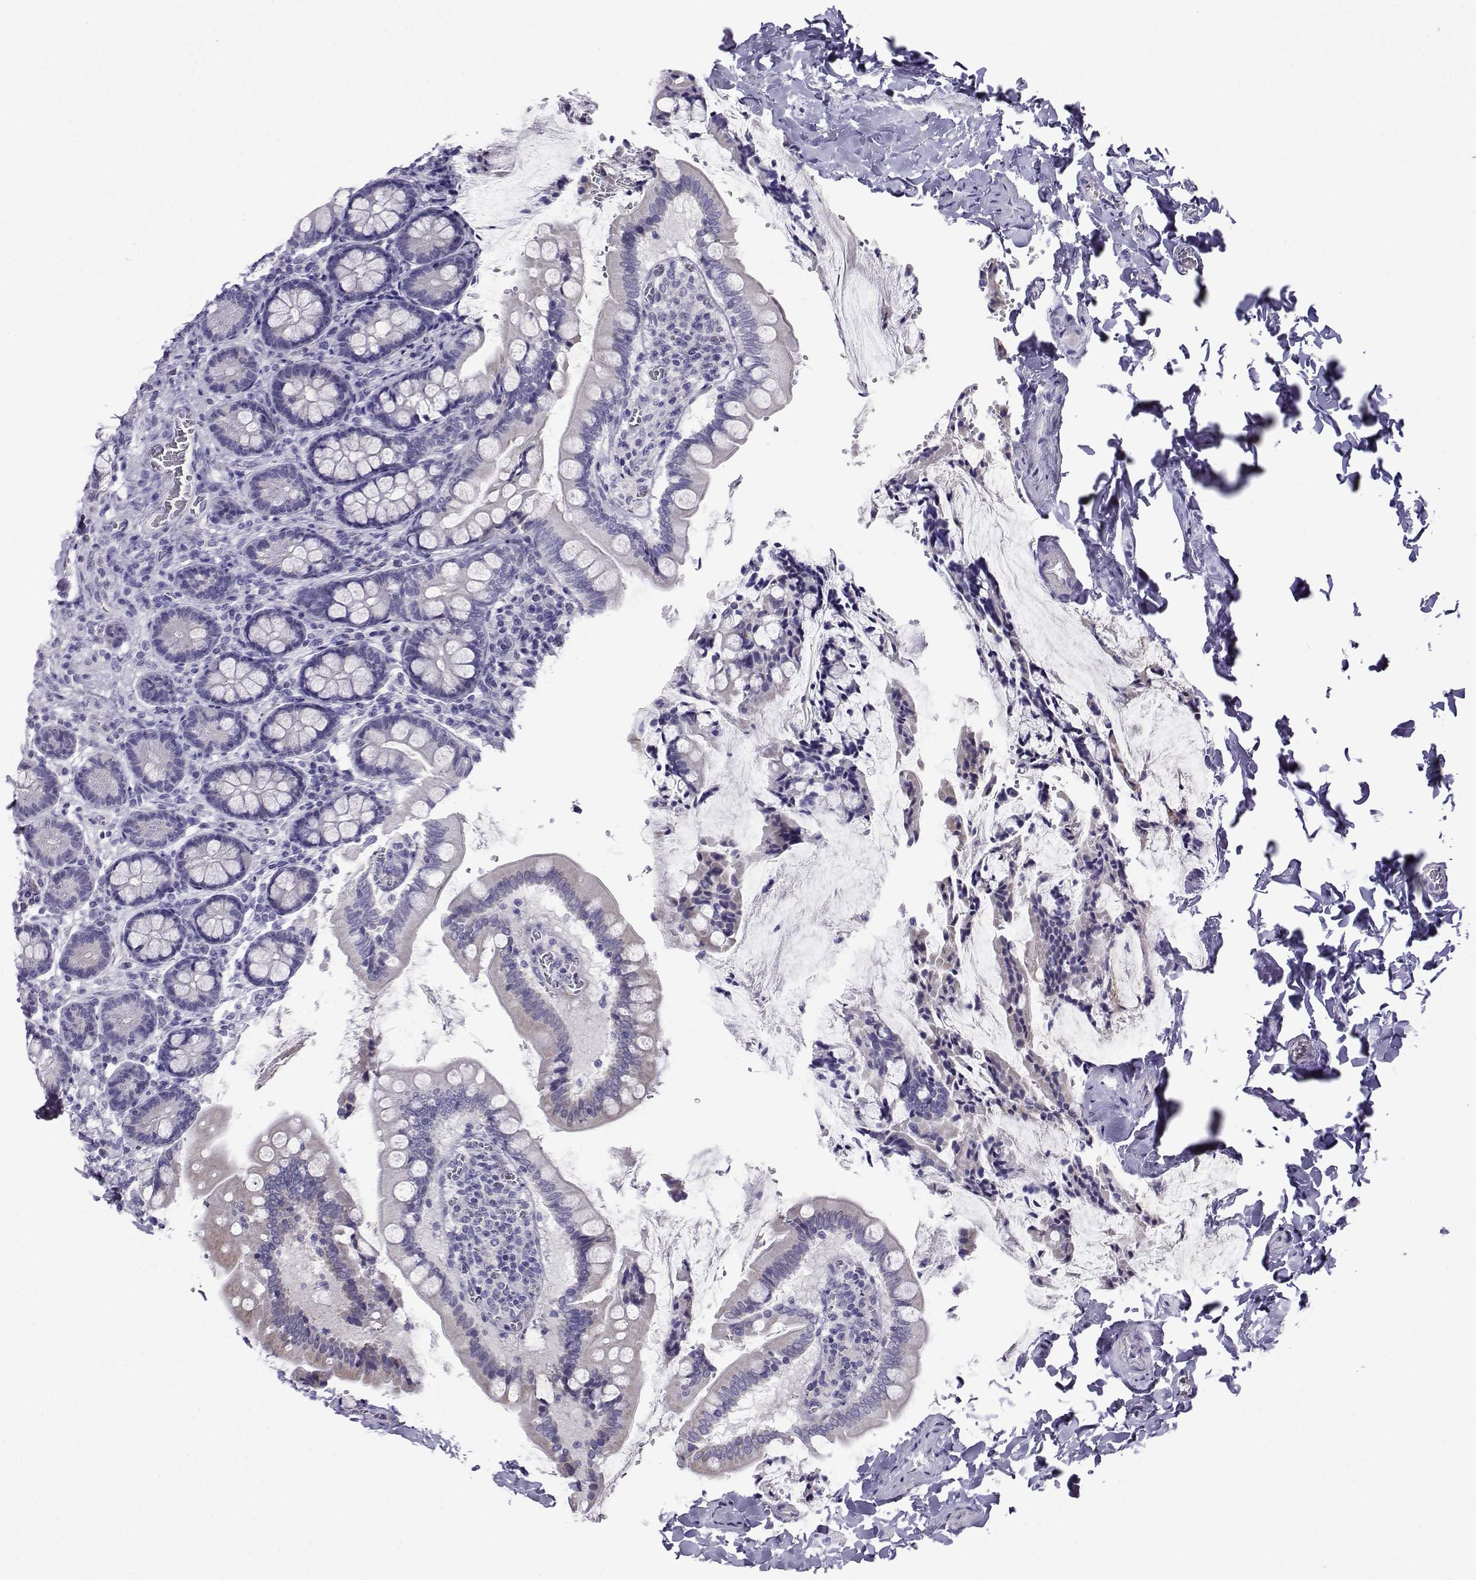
{"staining": {"intensity": "weak", "quantity": "<25%", "location": "cytoplasmic/membranous"}, "tissue": "small intestine", "cell_type": "Glandular cells", "image_type": "normal", "snomed": [{"axis": "morphology", "description": "Normal tissue, NOS"}, {"axis": "topography", "description": "Small intestine"}], "caption": "Immunohistochemistry photomicrograph of unremarkable small intestine: human small intestine stained with DAB (3,3'-diaminobenzidine) reveals no significant protein positivity in glandular cells.", "gene": "FBXO24", "patient": {"sex": "female", "age": 56}}